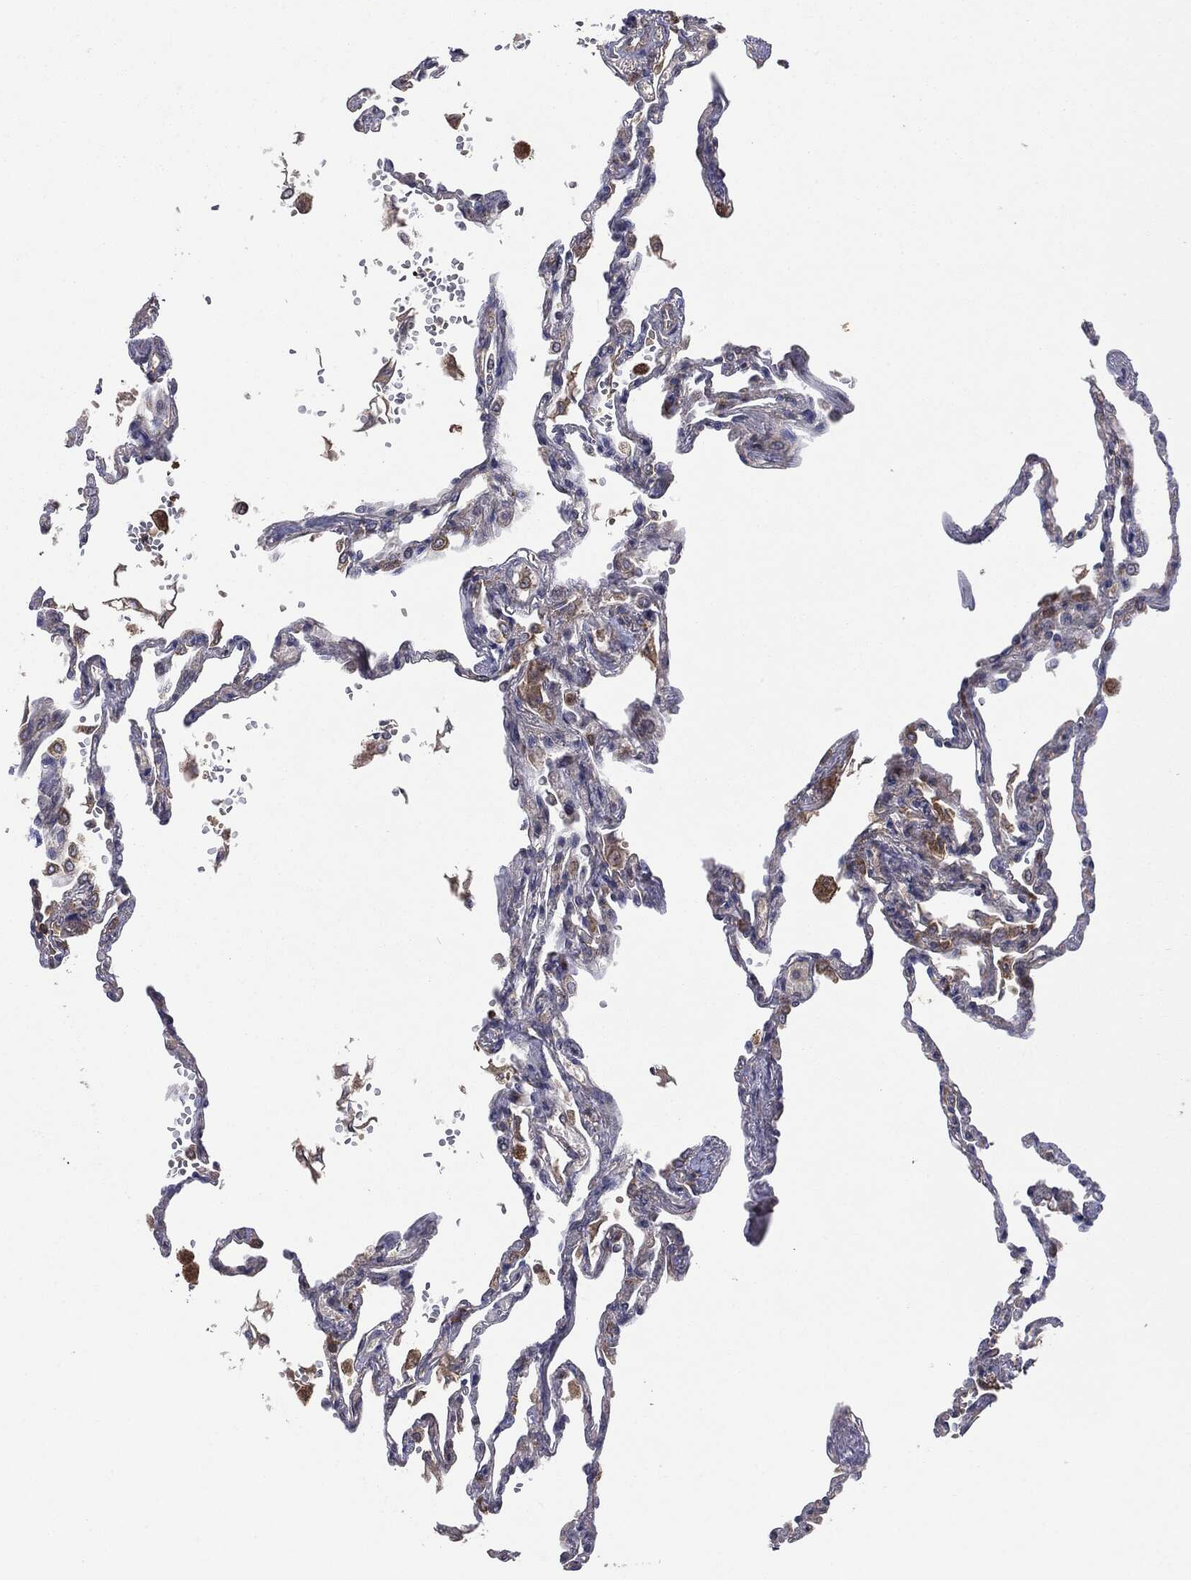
{"staining": {"intensity": "moderate", "quantity": "<25%", "location": "cytoplasmic/membranous"}, "tissue": "lung", "cell_type": "Alveolar cells", "image_type": "normal", "snomed": [{"axis": "morphology", "description": "Normal tissue, NOS"}, {"axis": "topography", "description": "Lung"}], "caption": "A high-resolution photomicrograph shows immunohistochemistry (IHC) staining of unremarkable lung, which shows moderate cytoplasmic/membranous positivity in approximately <25% of alveolar cells.", "gene": "NME1", "patient": {"sex": "male", "age": 78}}